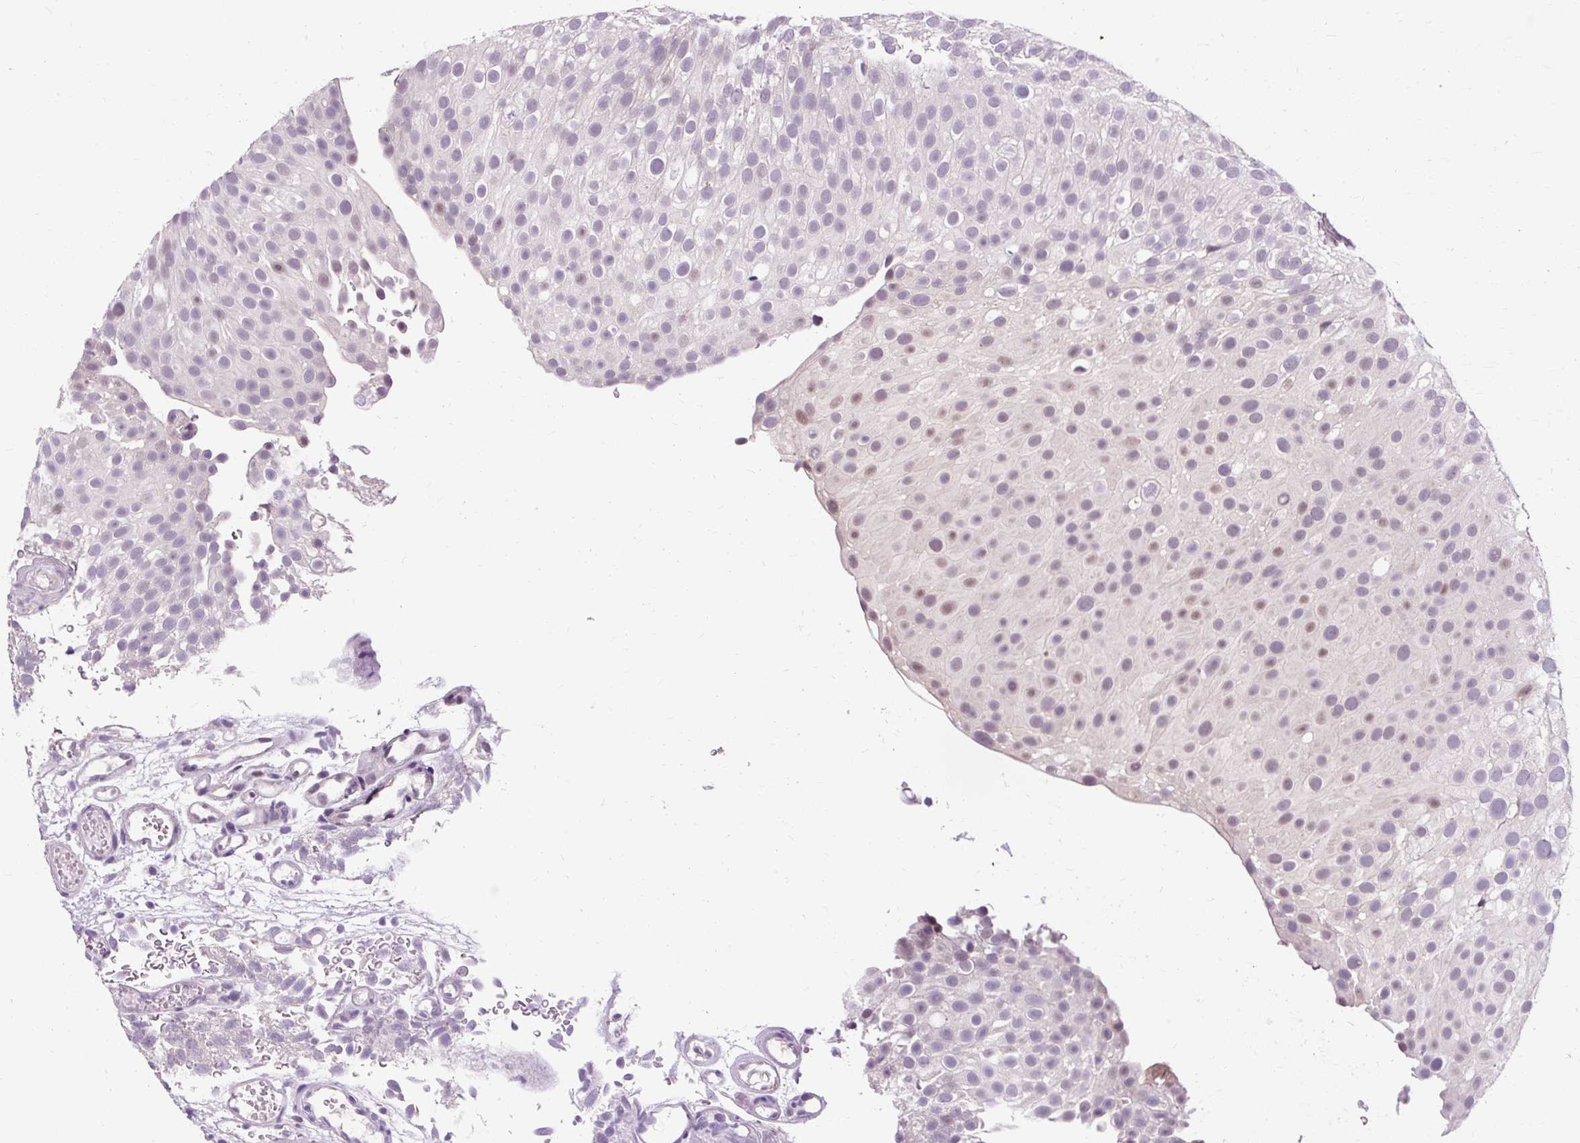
{"staining": {"intensity": "weak", "quantity": "<25%", "location": "nuclear"}, "tissue": "urothelial cancer", "cell_type": "Tumor cells", "image_type": "cancer", "snomed": [{"axis": "morphology", "description": "Urothelial carcinoma, Low grade"}, {"axis": "topography", "description": "Urinary bladder"}], "caption": "This histopathology image is of urothelial carcinoma (low-grade) stained with IHC to label a protein in brown with the nuclei are counter-stained blue. There is no expression in tumor cells.", "gene": "RYBP", "patient": {"sex": "male", "age": 78}}